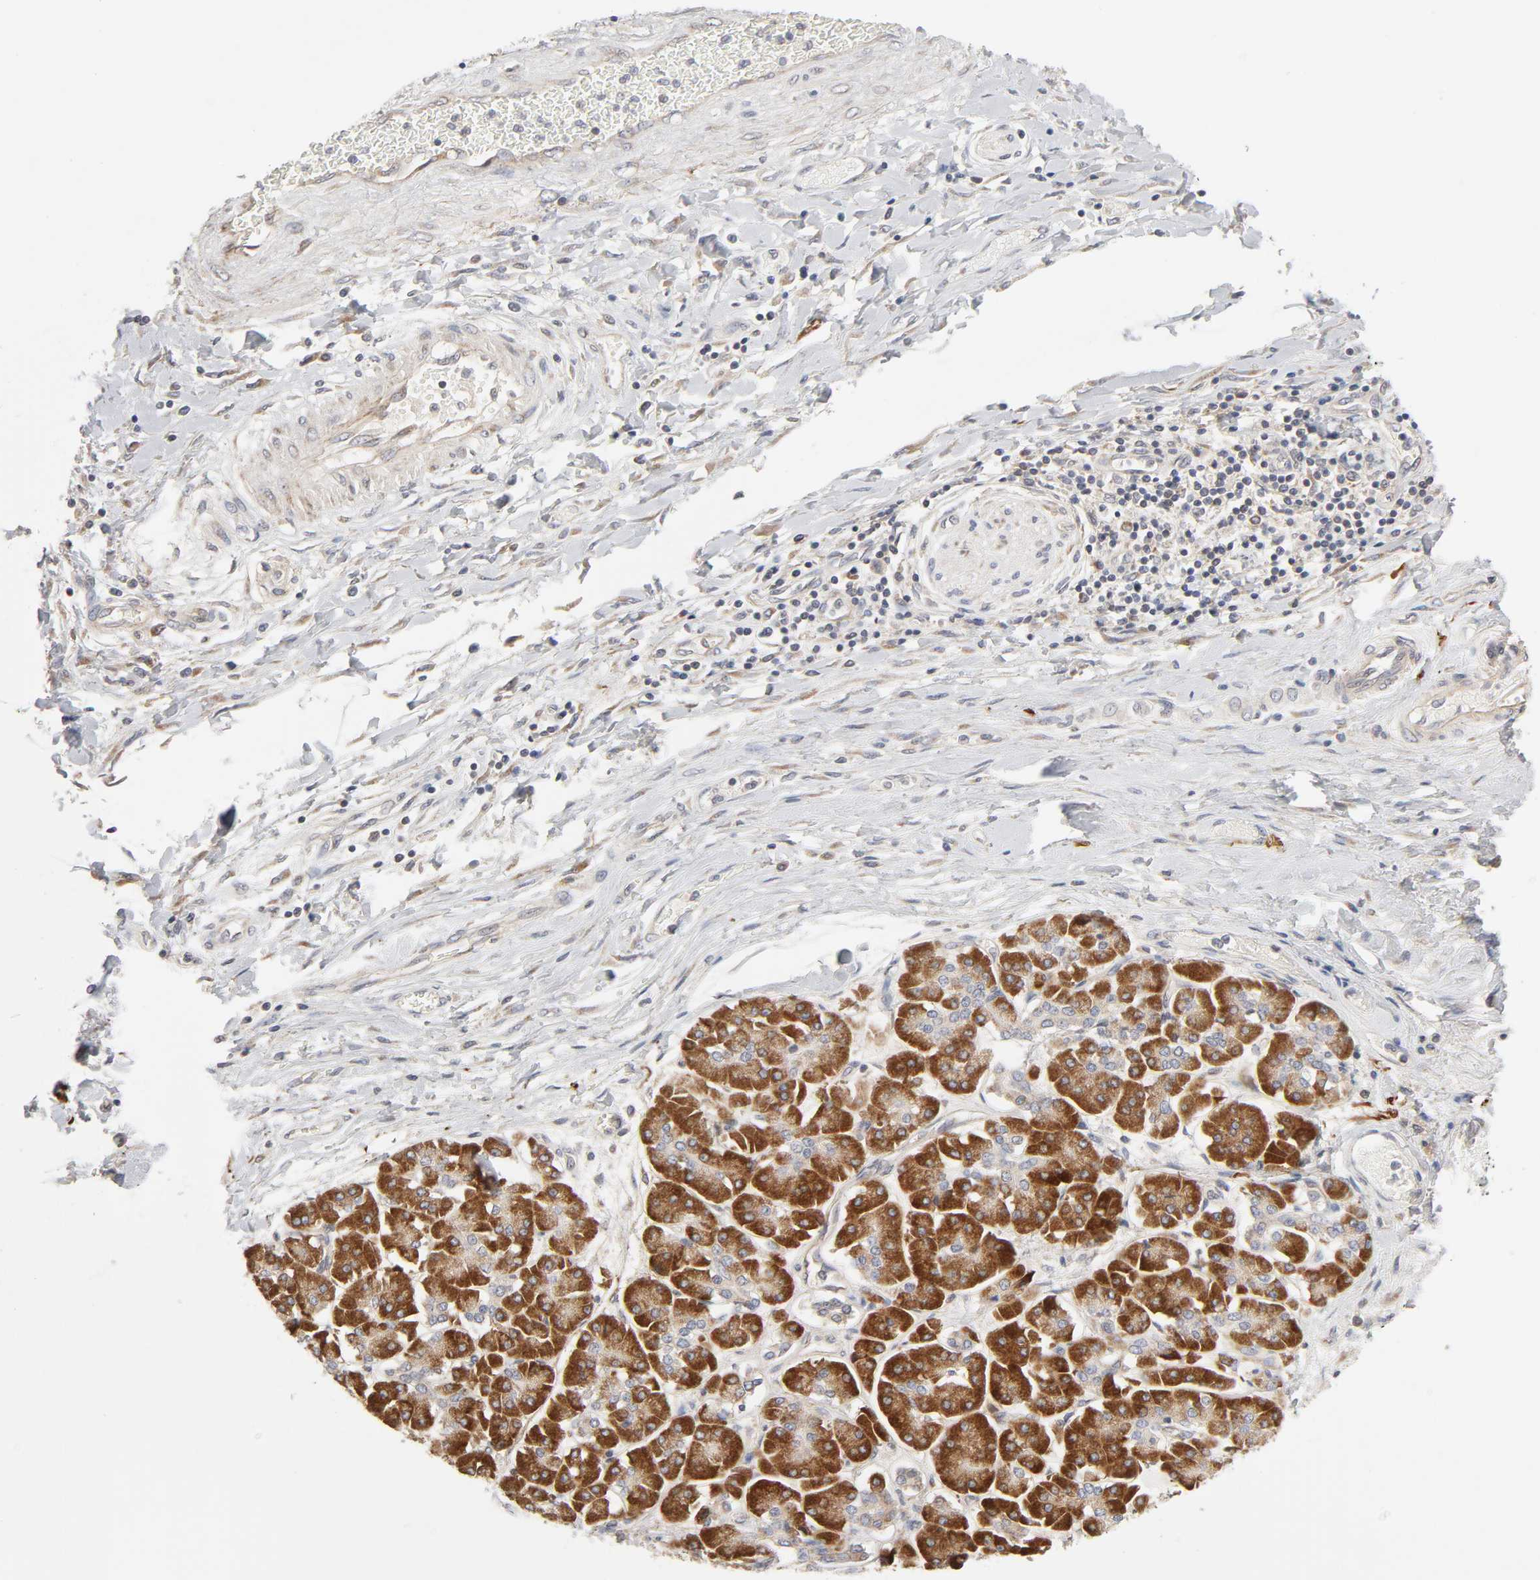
{"staining": {"intensity": "weak", "quantity": ">75%", "location": "cytoplasmic/membranous"}, "tissue": "pancreatic cancer", "cell_type": "Tumor cells", "image_type": "cancer", "snomed": [{"axis": "morphology", "description": "Adenocarcinoma, NOS"}, {"axis": "topography", "description": "Pancreas"}], "caption": "The micrograph shows a brown stain indicating the presence of a protein in the cytoplasmic/membranous of tumor cells in pancreatic cancer (adenocarcinoma). (DAB (3,3'-diaminobenzidine) = brown stain, brightfield microscopy at high magnification).", "gene": "IL4R", "patient": {"sex": "male", "age": 46}}